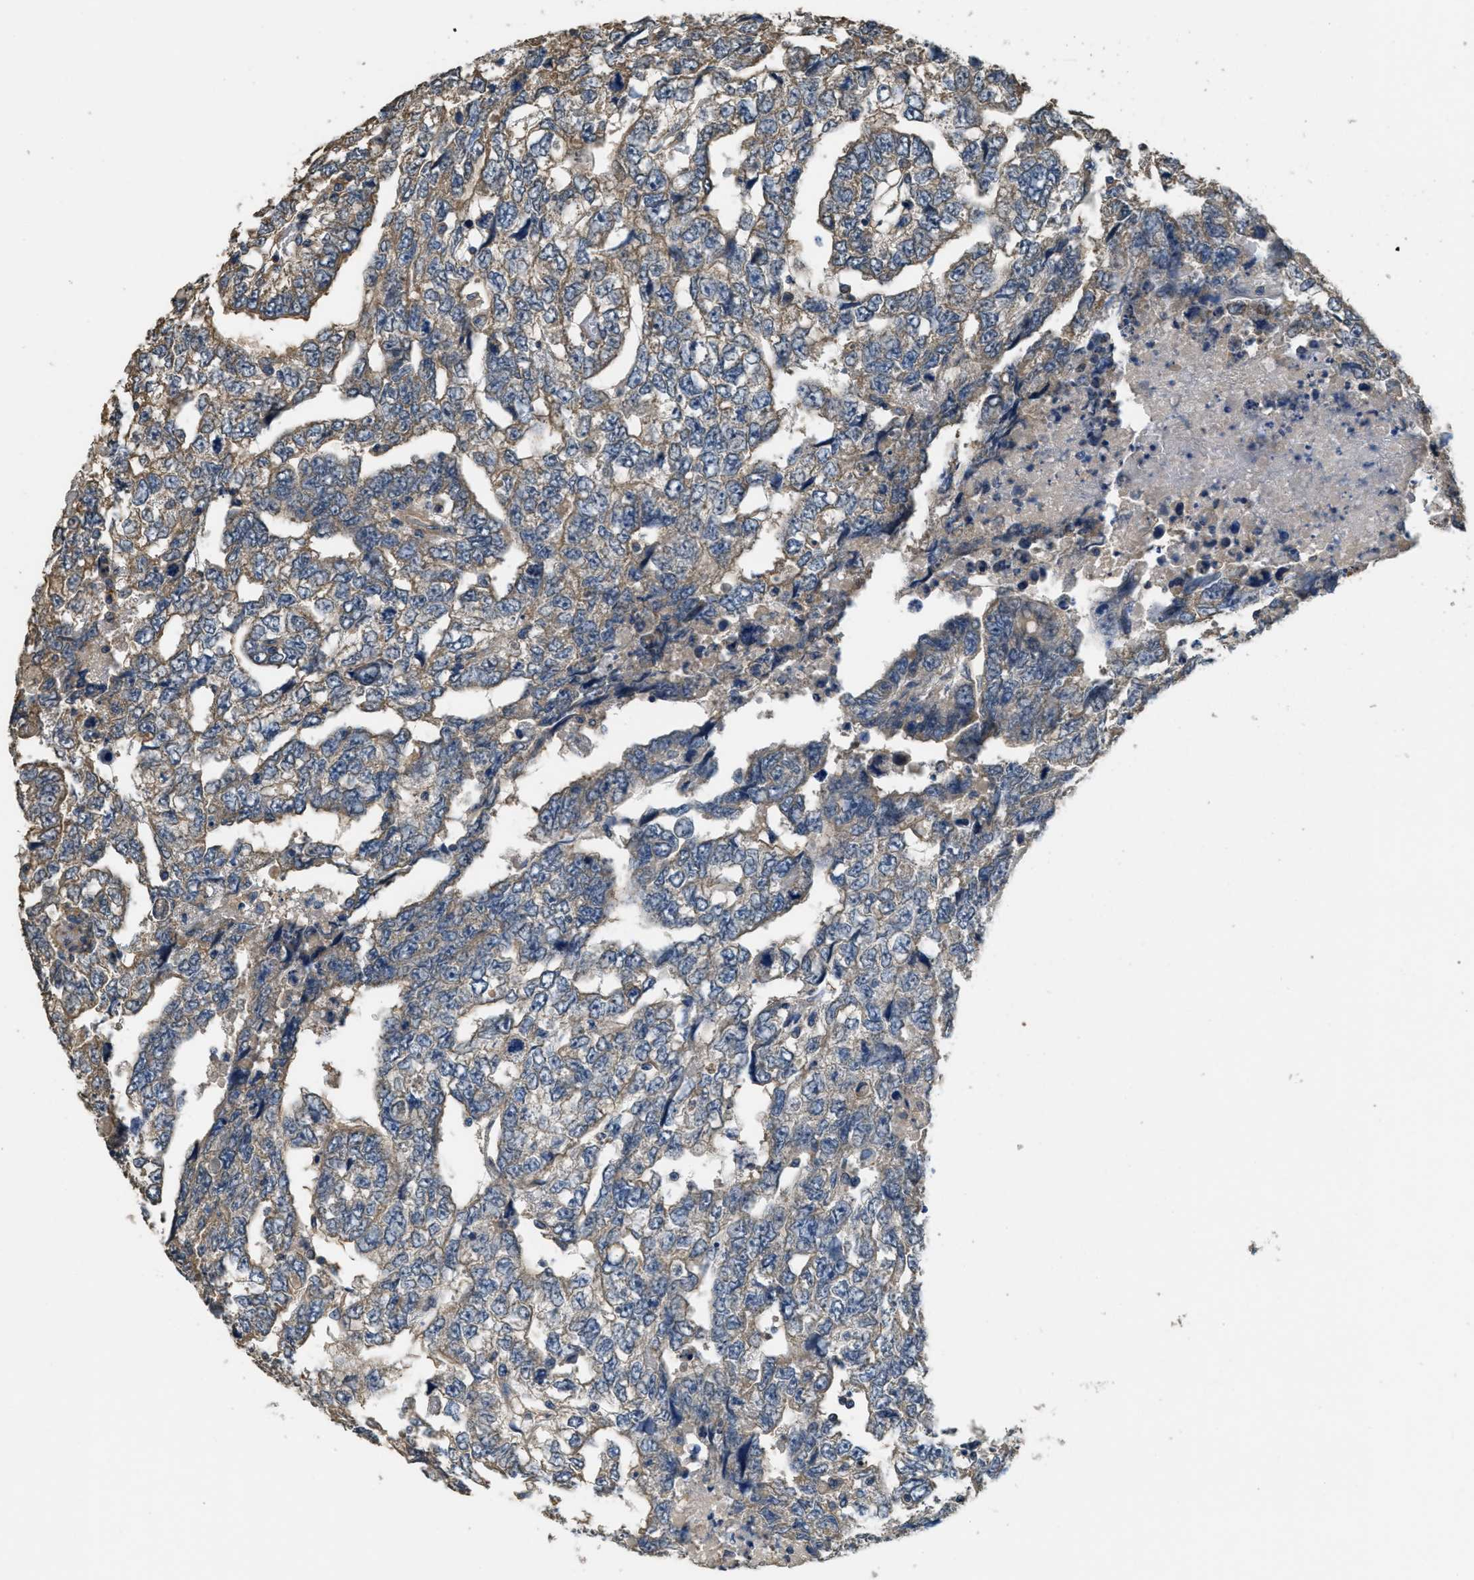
{"staining": {"intensity": "moderate", "quantity": "25%-75%", "location": "cytoplasmic/membranous"}, "tissue": "testis cancer", "cell_type": "Tumor cells", "image_type": "cancer", "snomed": [{"axis": "morphology", "description": "Carcinoma, Embryonal, NOS"}, {"axis": "topography", "description": "Testis"}], "caption": "The photomicrograph shows a brown stain indicating the presence of a protein in the cytoplasmic/membranous of tumor cells in testis cancer.", "gene": "THBS2", "patient": {"sex": "male", "age": 36}}